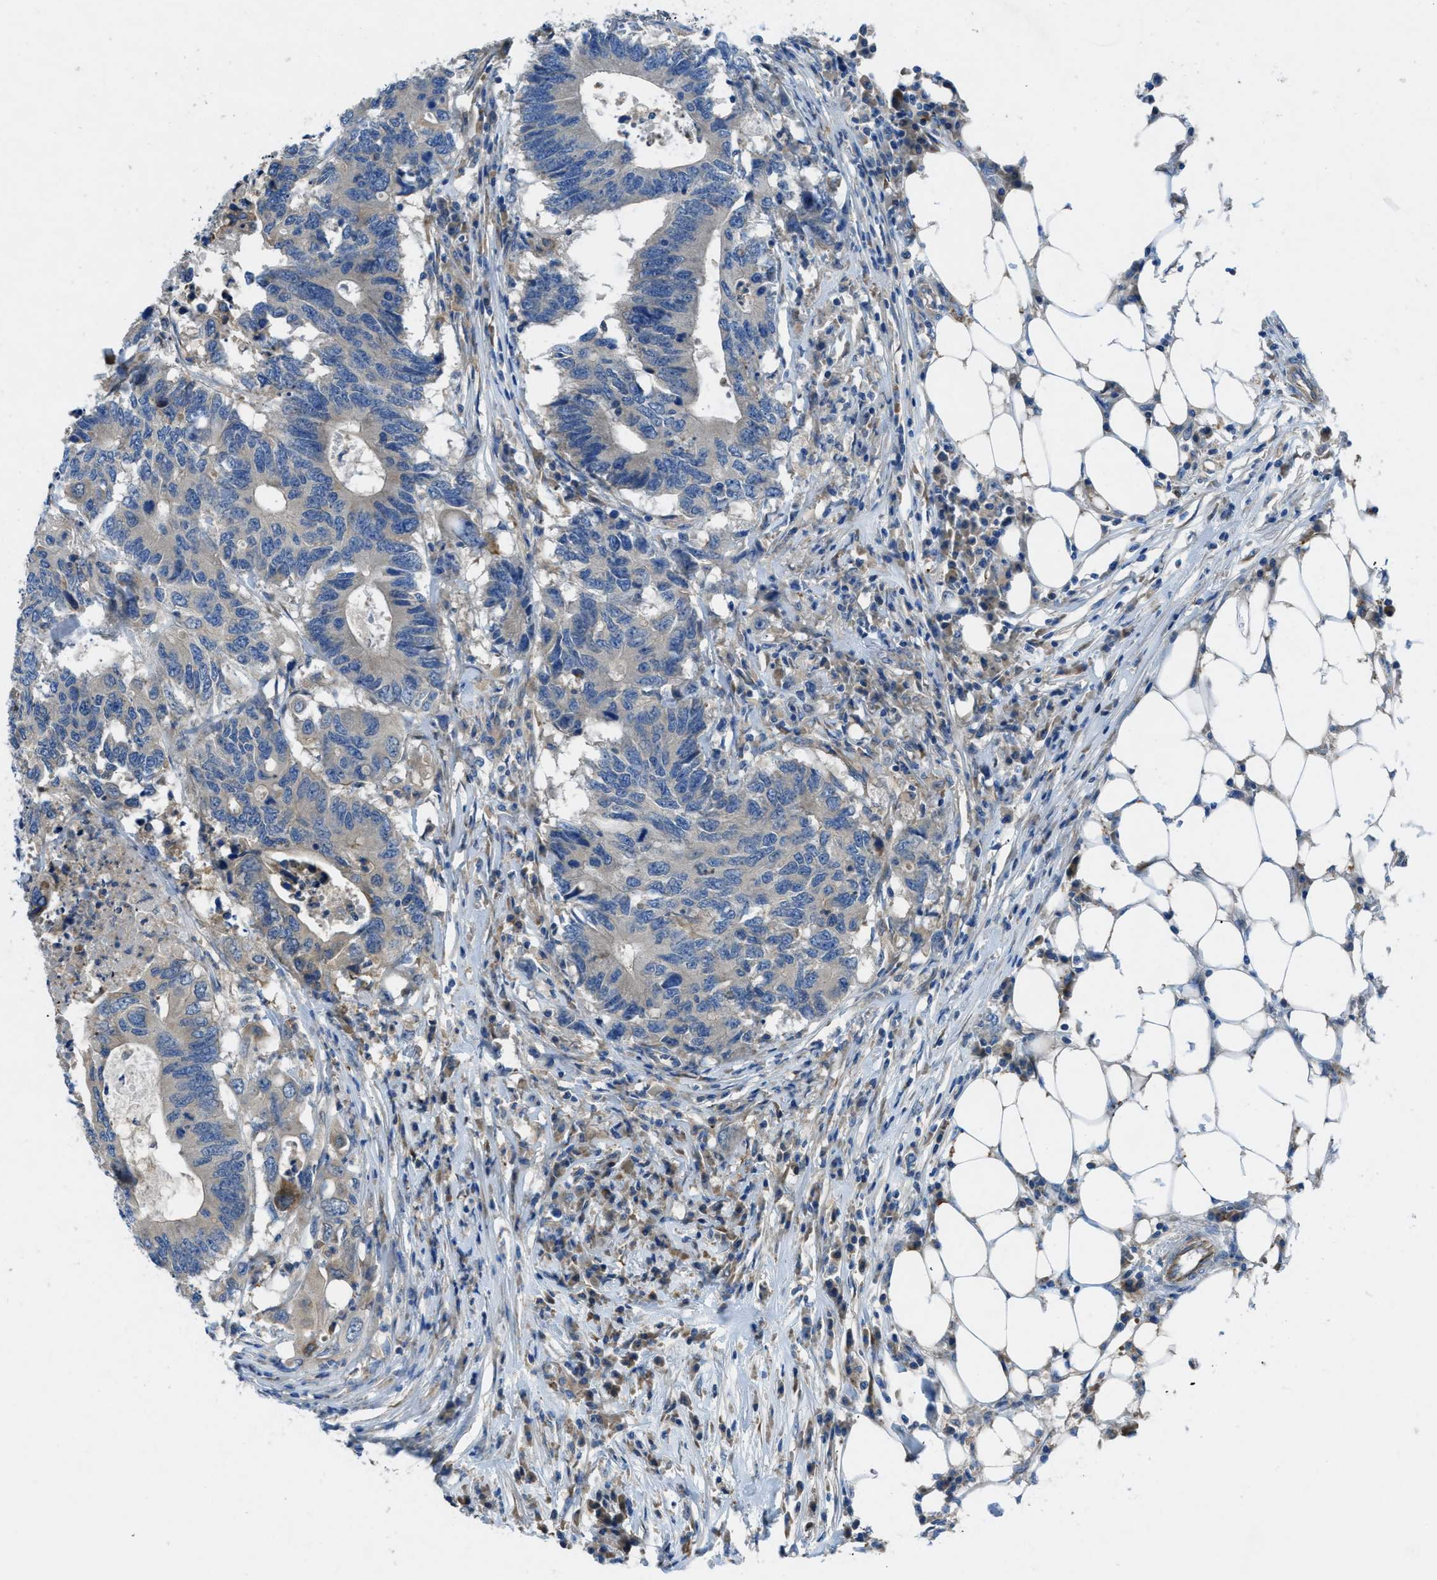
{"staining": {"intensity": "weak", "quantity": "<25%", "location": "cytoplasmic/membranous"}, "tissue": "colorectal cancer", "cell_type": "Tumor cells", "image_type": "cancer", "snomed": [{"axis": "morphology", "description": "Adenocarcinoma, NOS"}, {"axis": "topography", "description": "Colon"}], "caption": "Tumor cells are negative for brown protein staining in adenocarcinoma (colorectal).", "gene": "MAP3K20", "patient": {"sex": "male", "age": 71}}